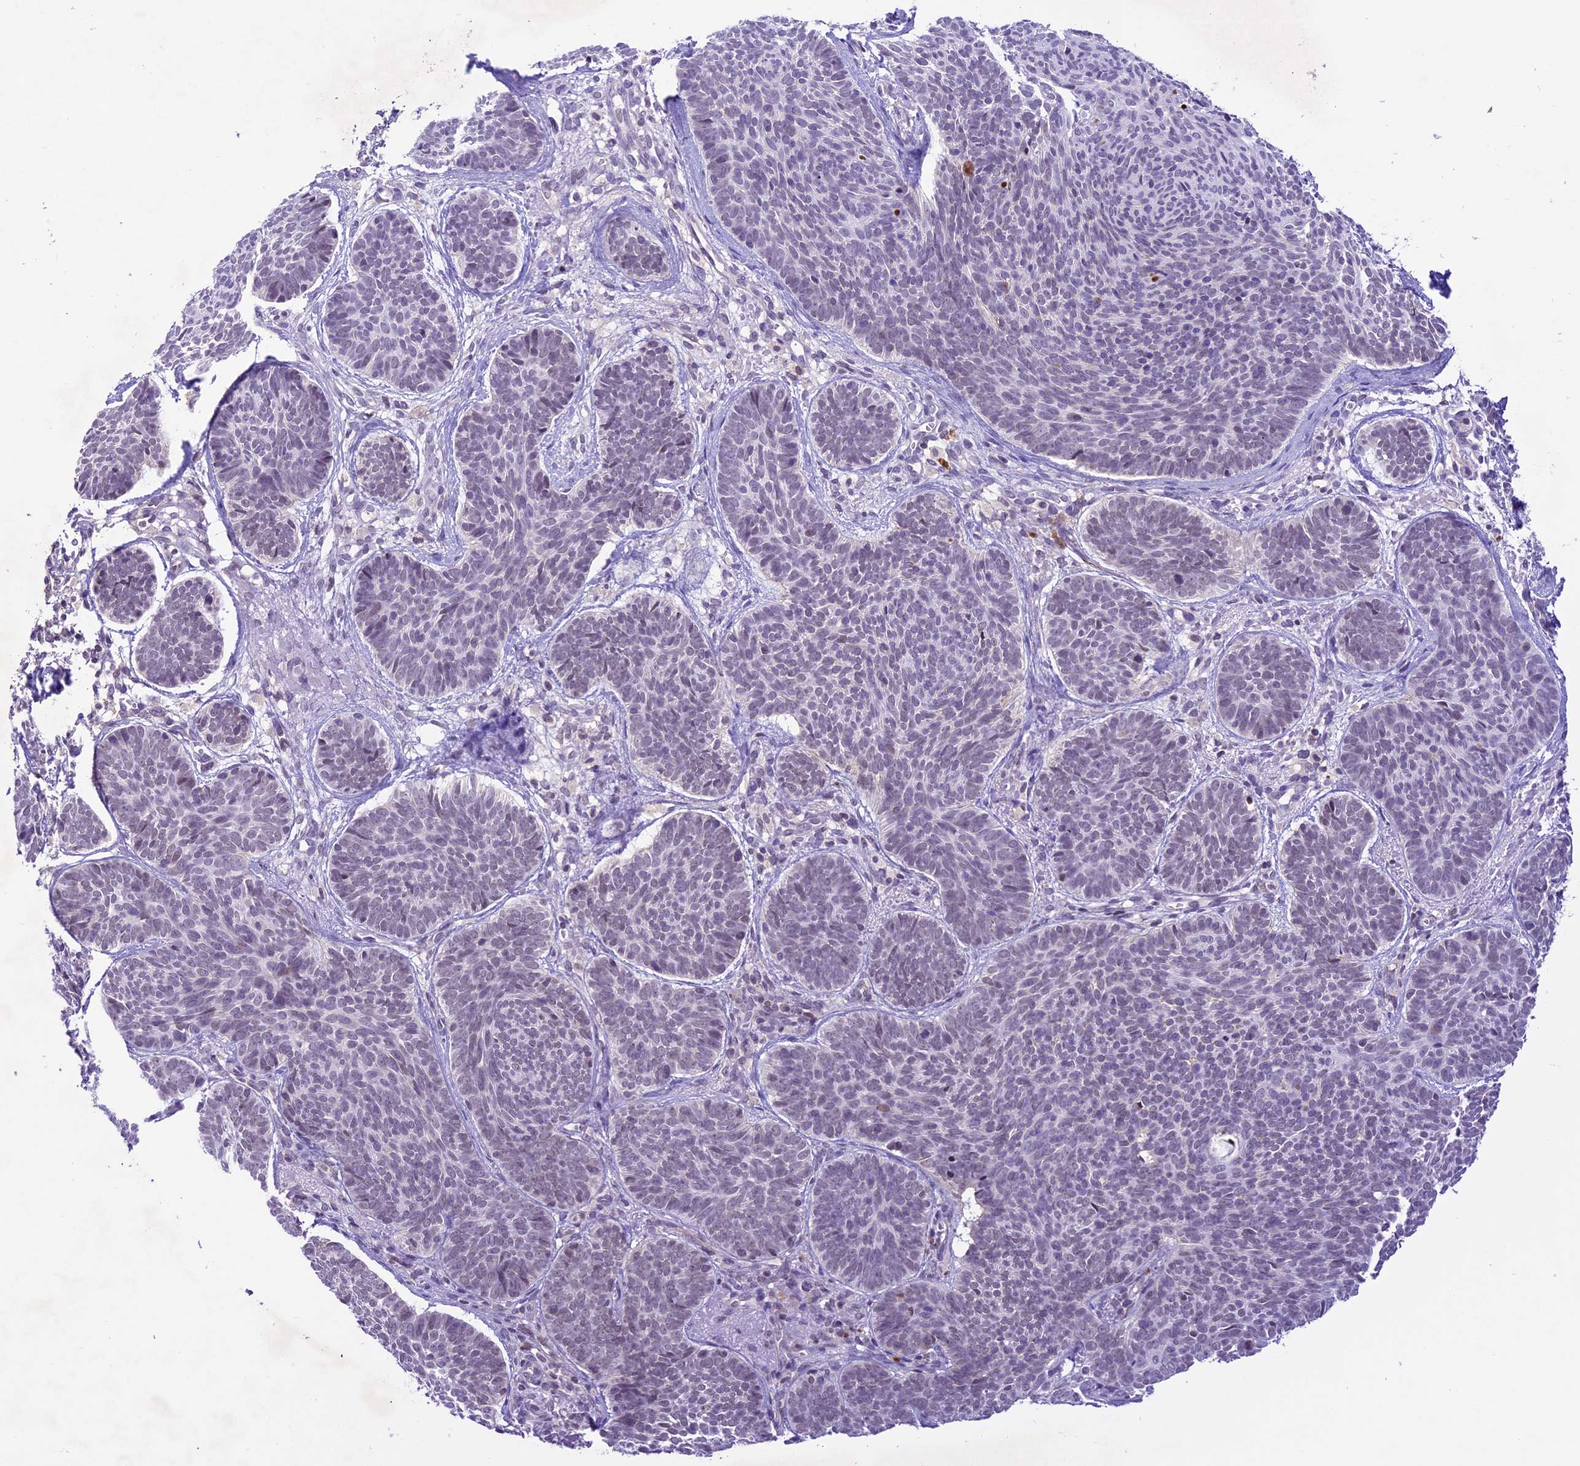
{"staining": {"intensity": "negative", "quantity": "none", "location": "none"}, "tissue": "skin cancer", "cell_type": "Tumor cells", "image_type": "cancer", "snomed": [{"axis": "morphology", "description": "Basal cell carcinoma"}, {"axis": "topography", "description": "Skin"}], "caption": "DAB immunohistochemical staining of human basal cell carcinoma (skin) reveals no significant staining in tumor cells.", "gene": "SHKBP1", "patient": {"sex": "female", "age": 74}}